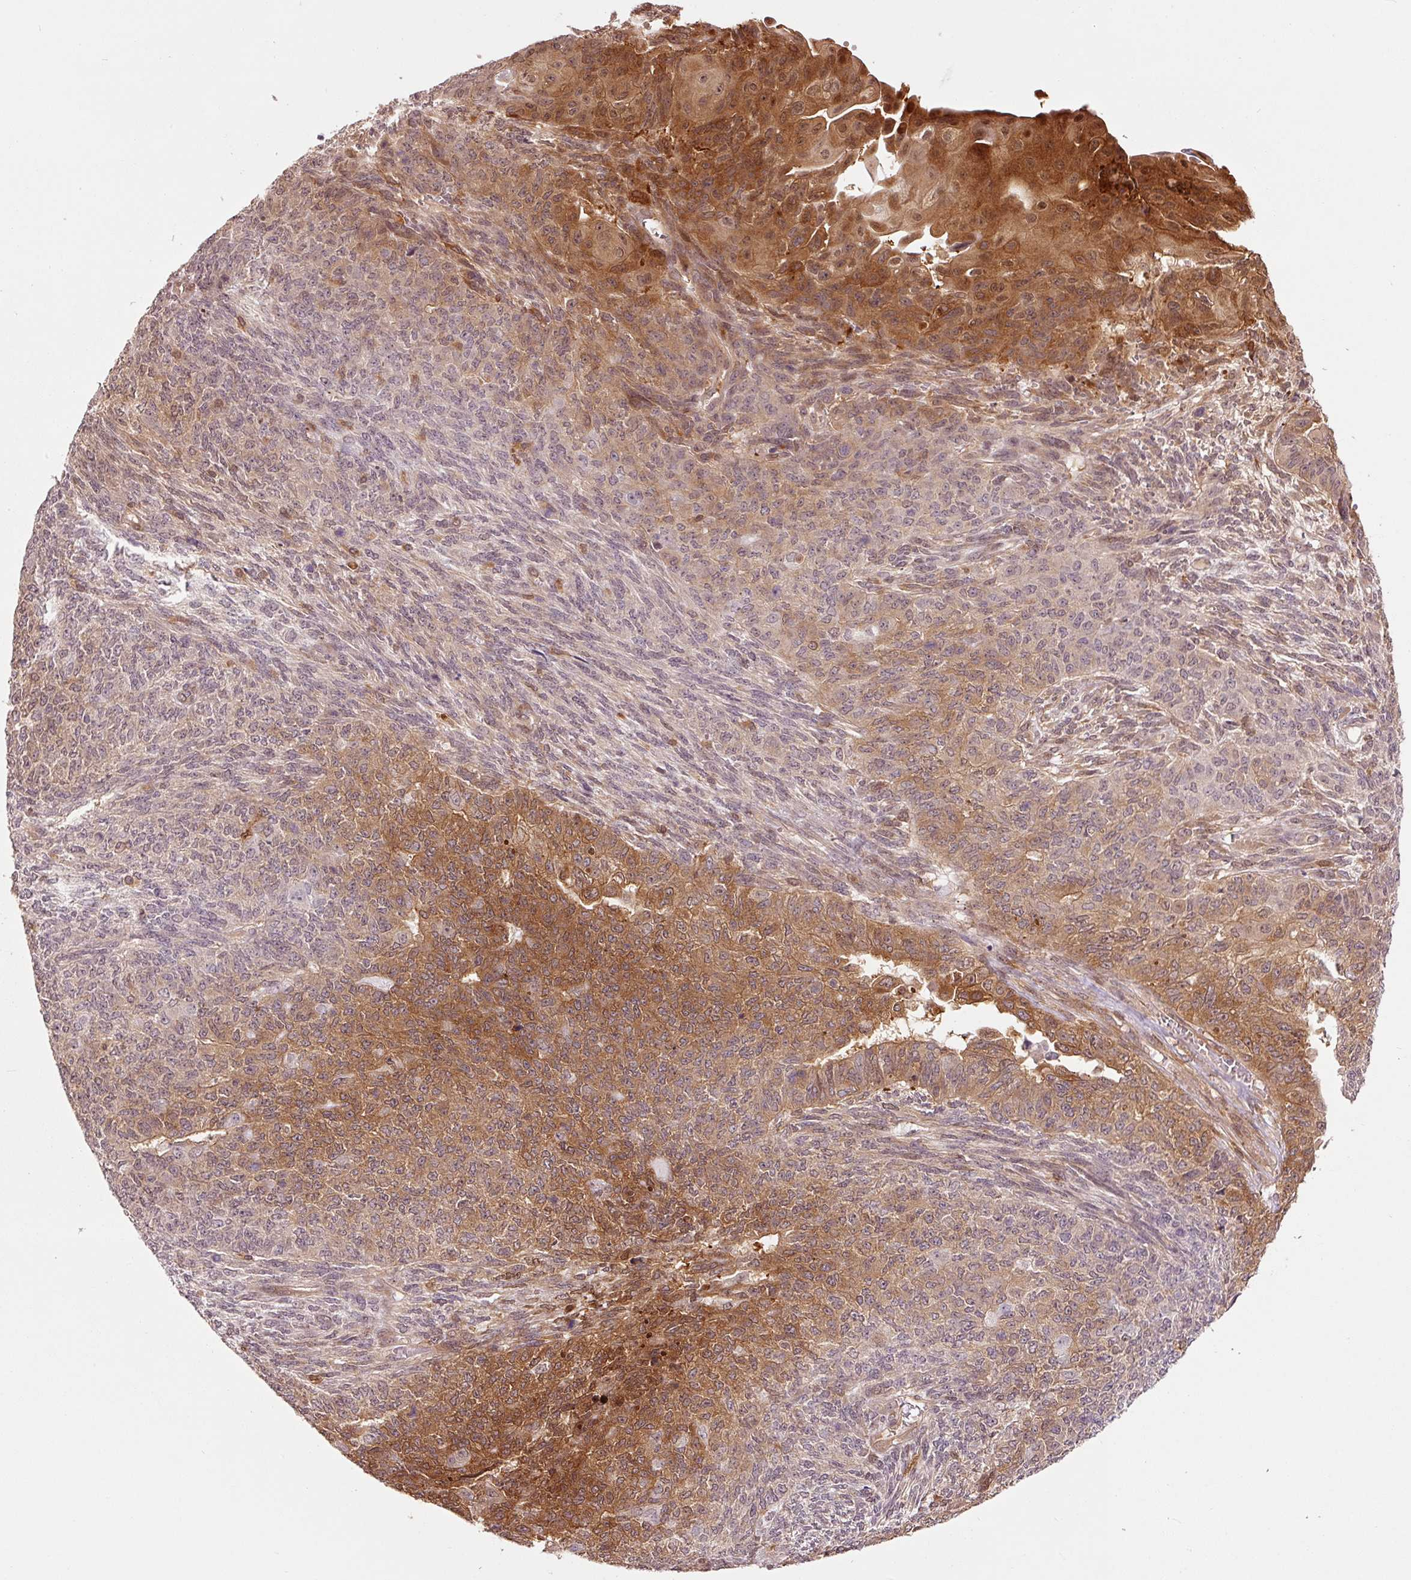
{"staining": {"intensity": "moderate", "quantity": "25%-75%", "location": "cytoplasmic/membranous,nuclear"}, "tissue": "endometrial cancer", "cell_type": "Tumor cells", "image_type": "cancer", "snomed": [{"axis": "morphology", "description": "Adenocarcinoma, NOS"}, {"axis": "topography", "description": "Endometrium"}], "caption": "The photomicrograph demonstrates immunohistochemical staining of endometrial cancer (adenocarcinoma). There is moderate cytoplasmic/membranous and nuclear staining is identified in about 25%-75% of tumor cells. Nuclei are stained in blue.", "gene": "FBXL14", "patient": {"sex": "female", "age": 32}}